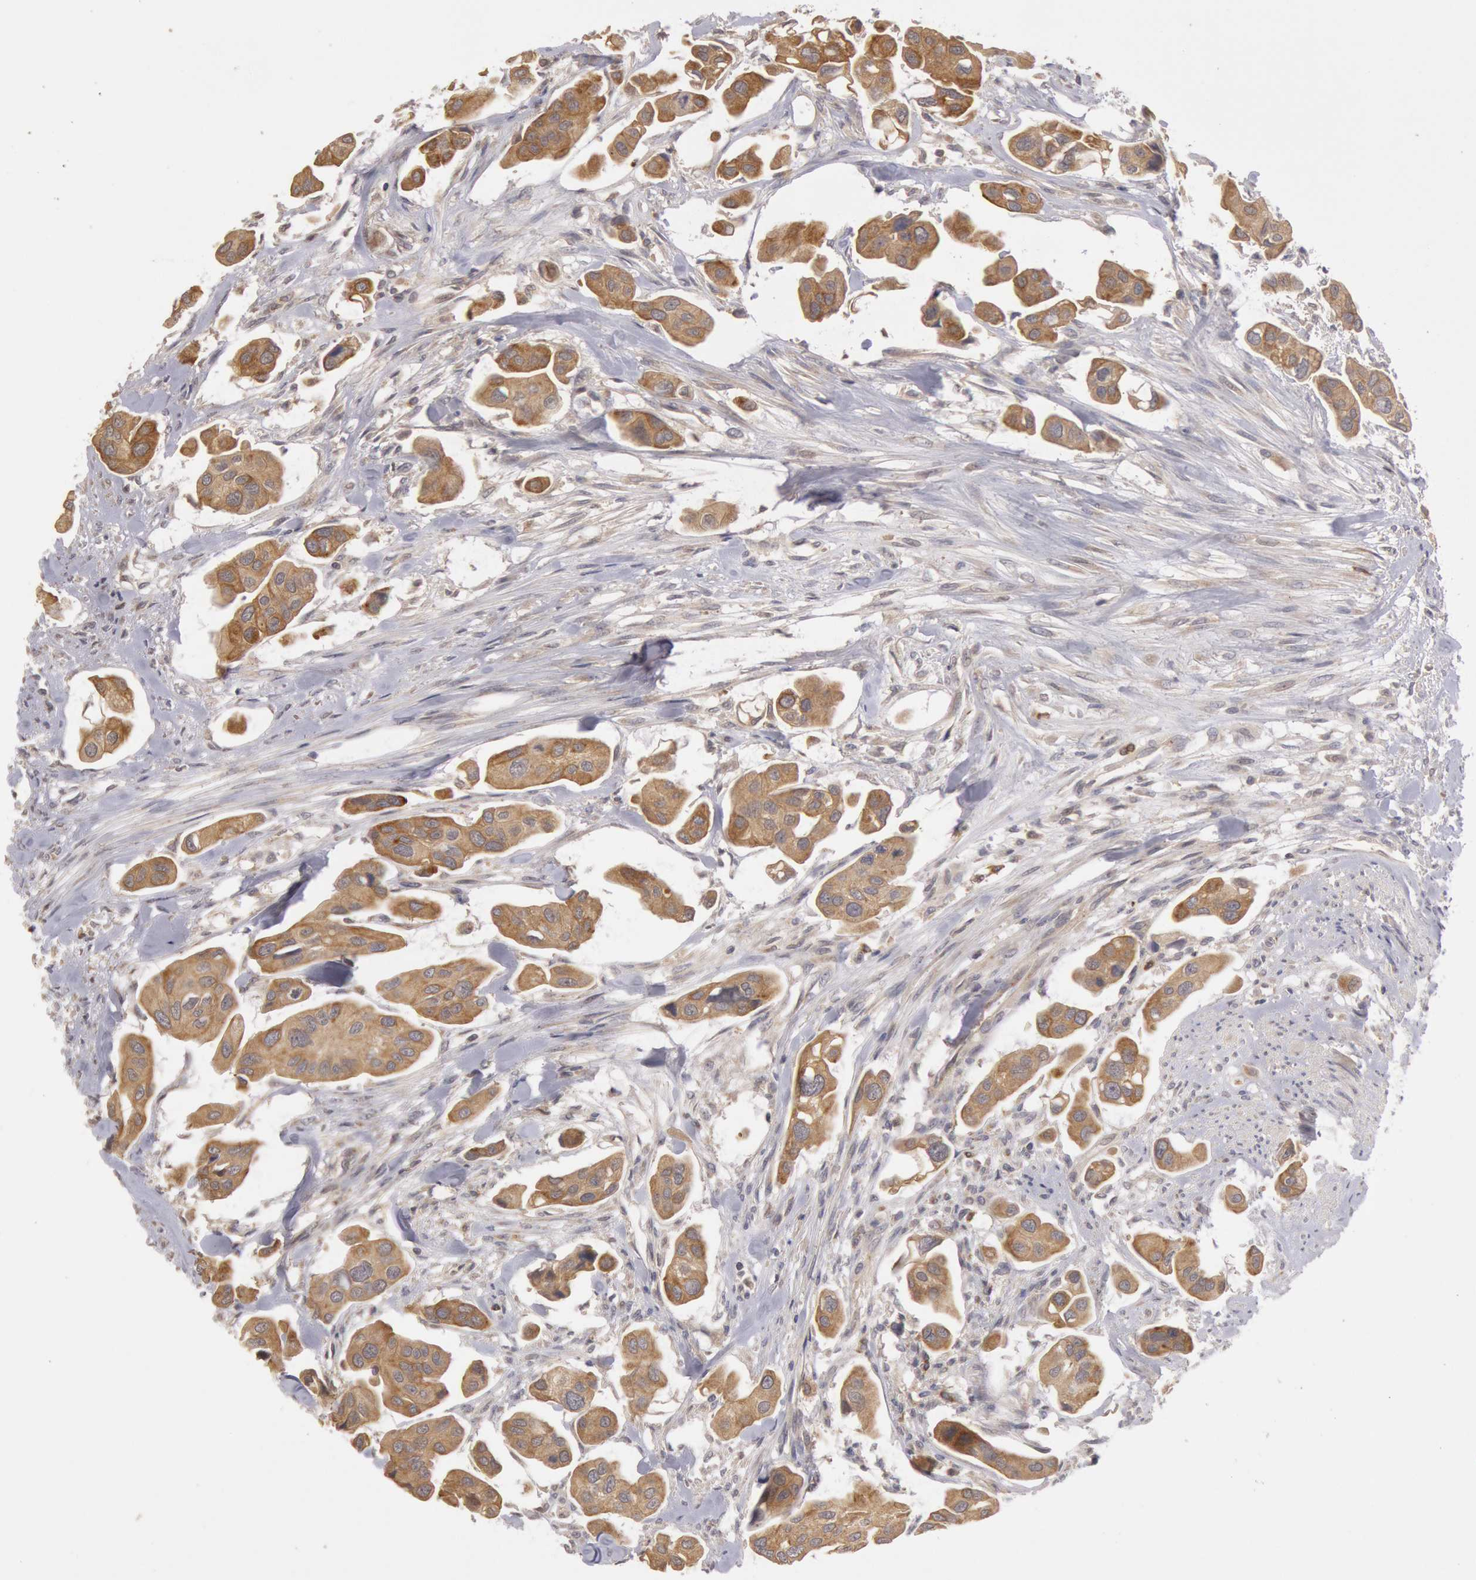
{"staining": {"intensity": "strong", "quantity": ">75%", "location": "cytoplasmic/membranous"}, "tissue": "urothelial cancer", "cell_type": "Tumor cells", "image_type": "cancer", "snomed": [{"axis": "morphology", "description": "Adenocarcinoma, NOS"}, {"axis": "topography", "description": "Urinary bladder"}], "caption": "This photomicrograph shows urothelial cancer stained with immunohistochemistry (IHC) to label a protein in brown. The cytoplasmic/membranous of tumor cells show strong positivity for the protein. Nuclei are counter-stained blue.", "gene": "PLA2G6", "patient": {"sex": "male", "age": 61}}